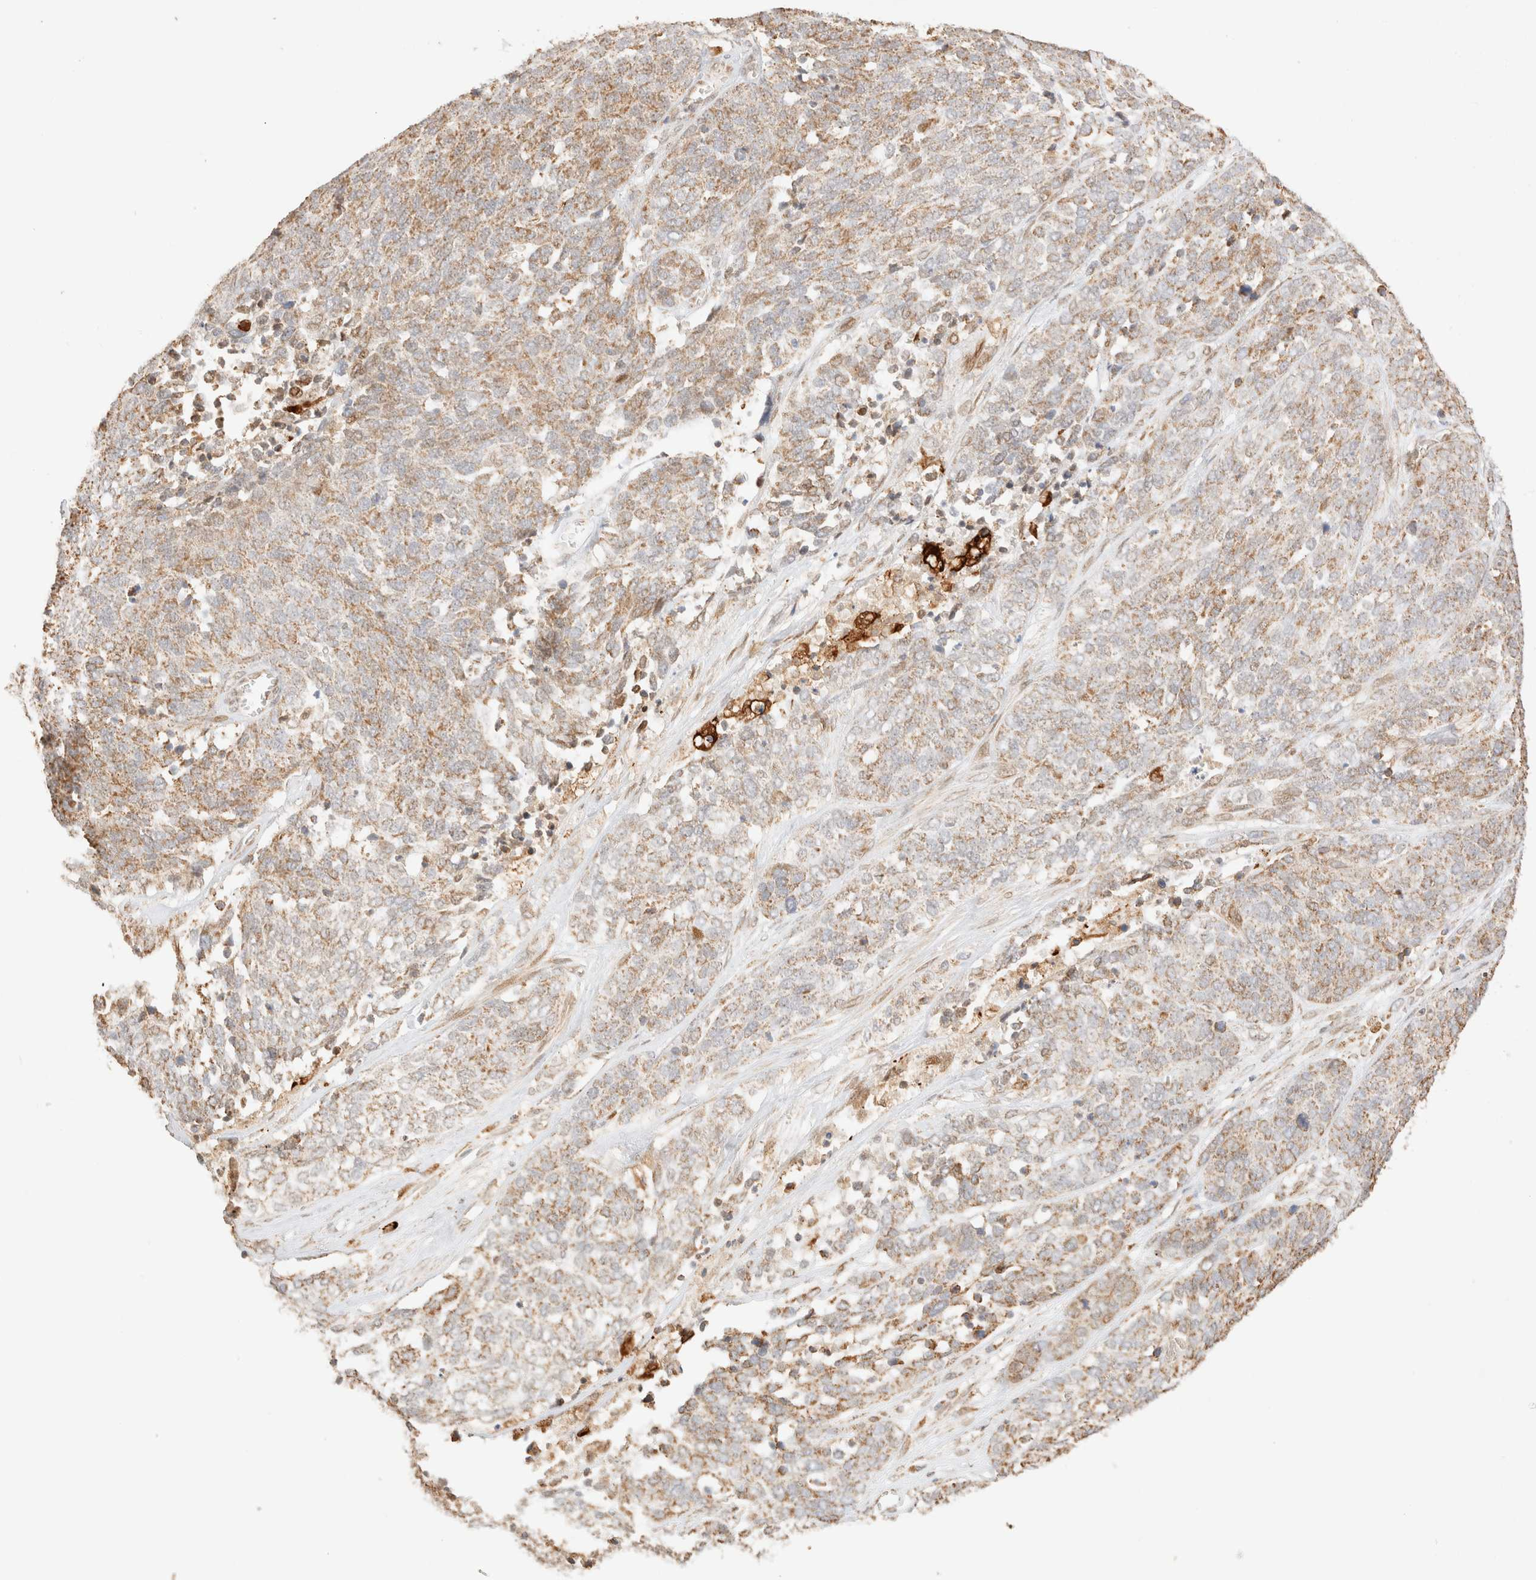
{"staining": {"intensity": "weak", "quantity": ">75%", "location": "cytoplasmic/membranous"}, "tissue": "ovarian cancer", "cell_type": "Tumor cells", "image_type": "cancer", "snomed": [{"axis": "morphology", "description": "Cystadenocarcinoma, serous, NOS"}, {"axis": "topography", "description": "Ovary"}], "caption": "Serous cystadenocarcinoma (ovarian) tissue shows weak cytoplasmic/membranous positivity in about >75% of tumor cells", "gene": "TACO1", "patient": {"sex": "female", "age": 44}}